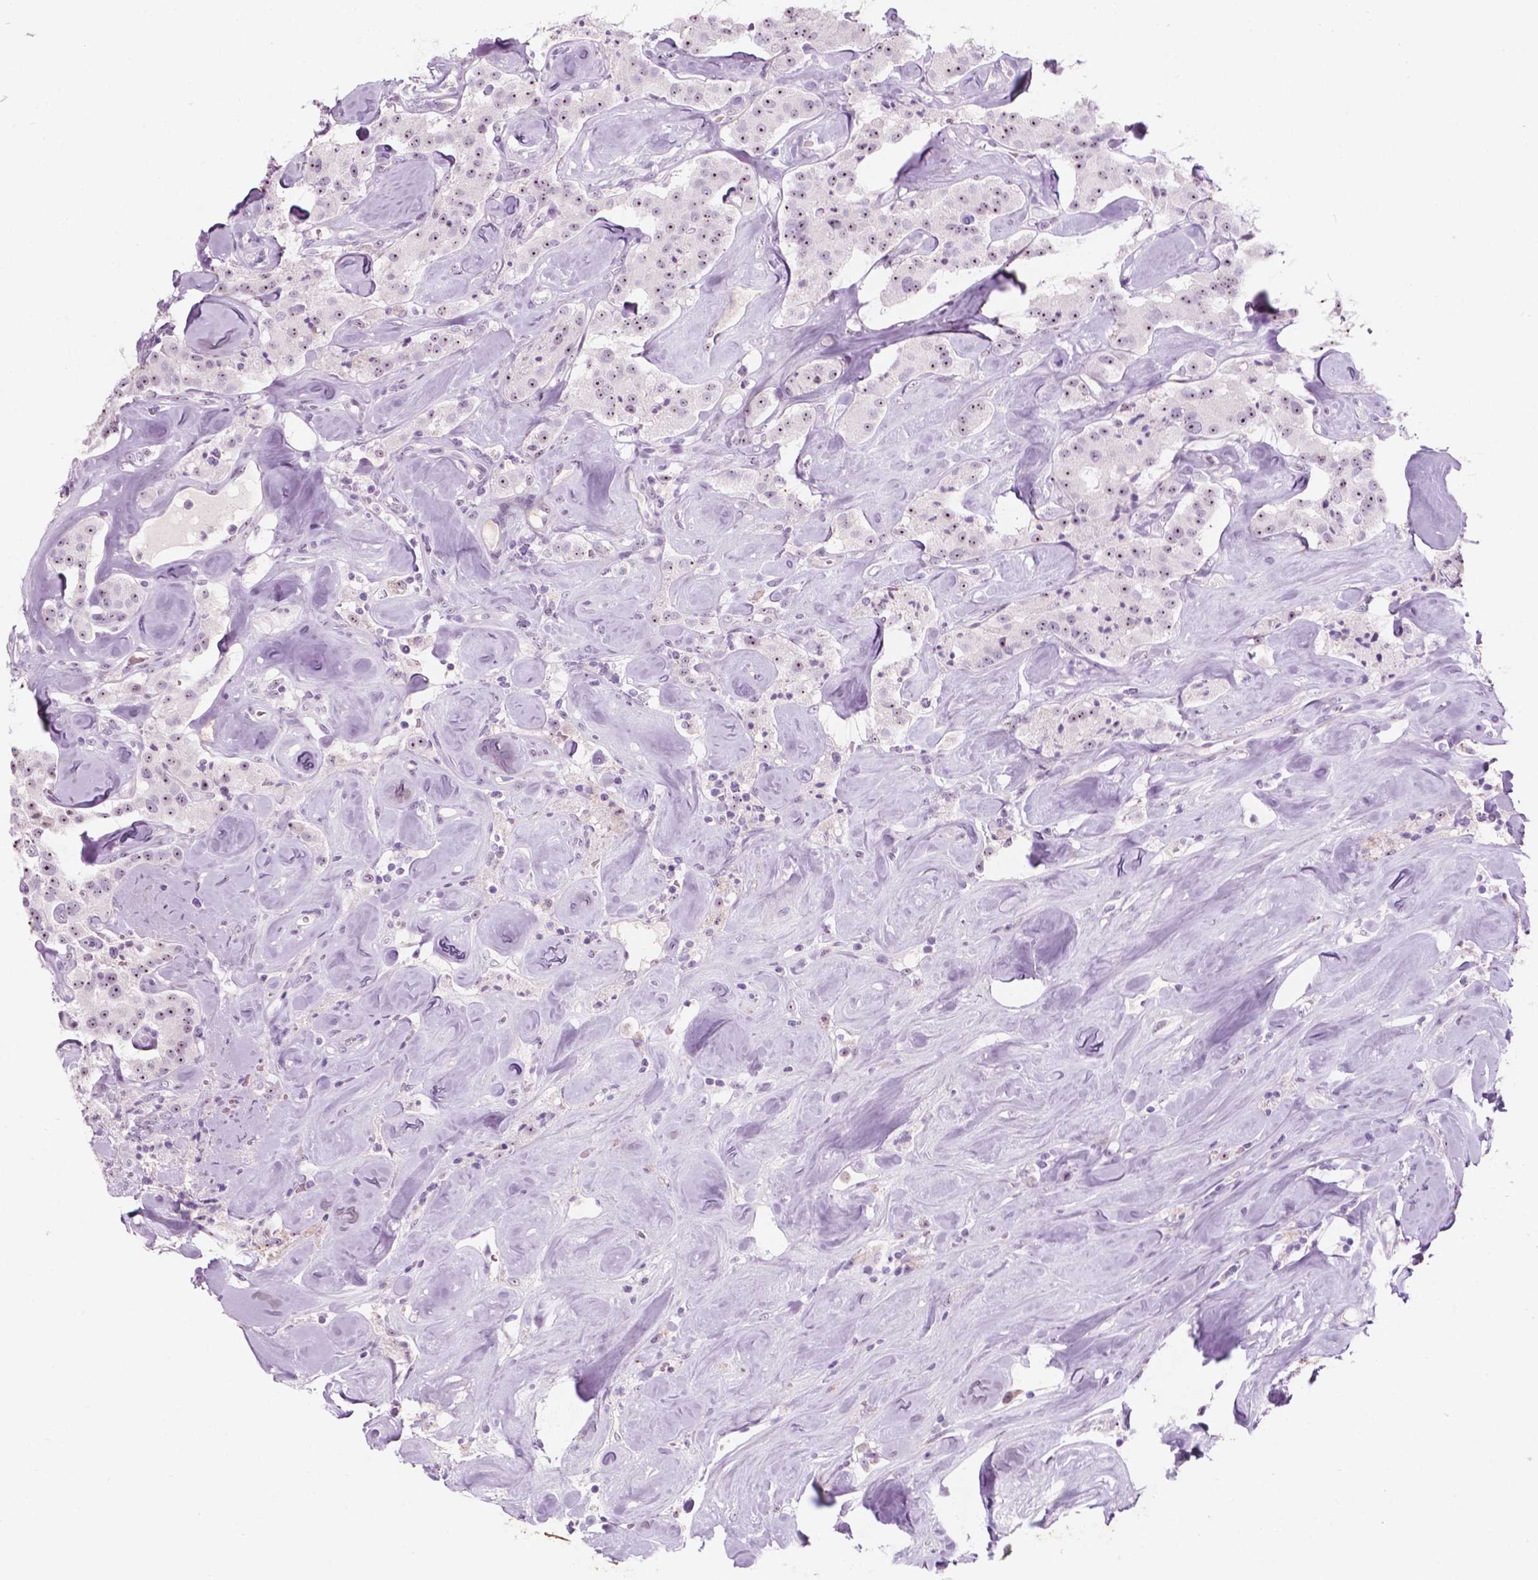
{"staining": {"intensity": "weak", "quantity": "25%-75%", "location": "nuclear"}, "tissue": "carcinoid", "cell_type": "Tumor cells", "image_type": "cancer", "snomed": [{"axis": "morphology", "description": "Carcinoid, malignant, NOS"}, {"axis": "topography", "description": "Pancreas"}], "caption": "Carcinoid stained for a protein (brown) displays weak nuclear positive staining in about 25%-75% of tumor cells.", "gene": "ZNF853", "patient": {"sex": "male", "age": 41}}